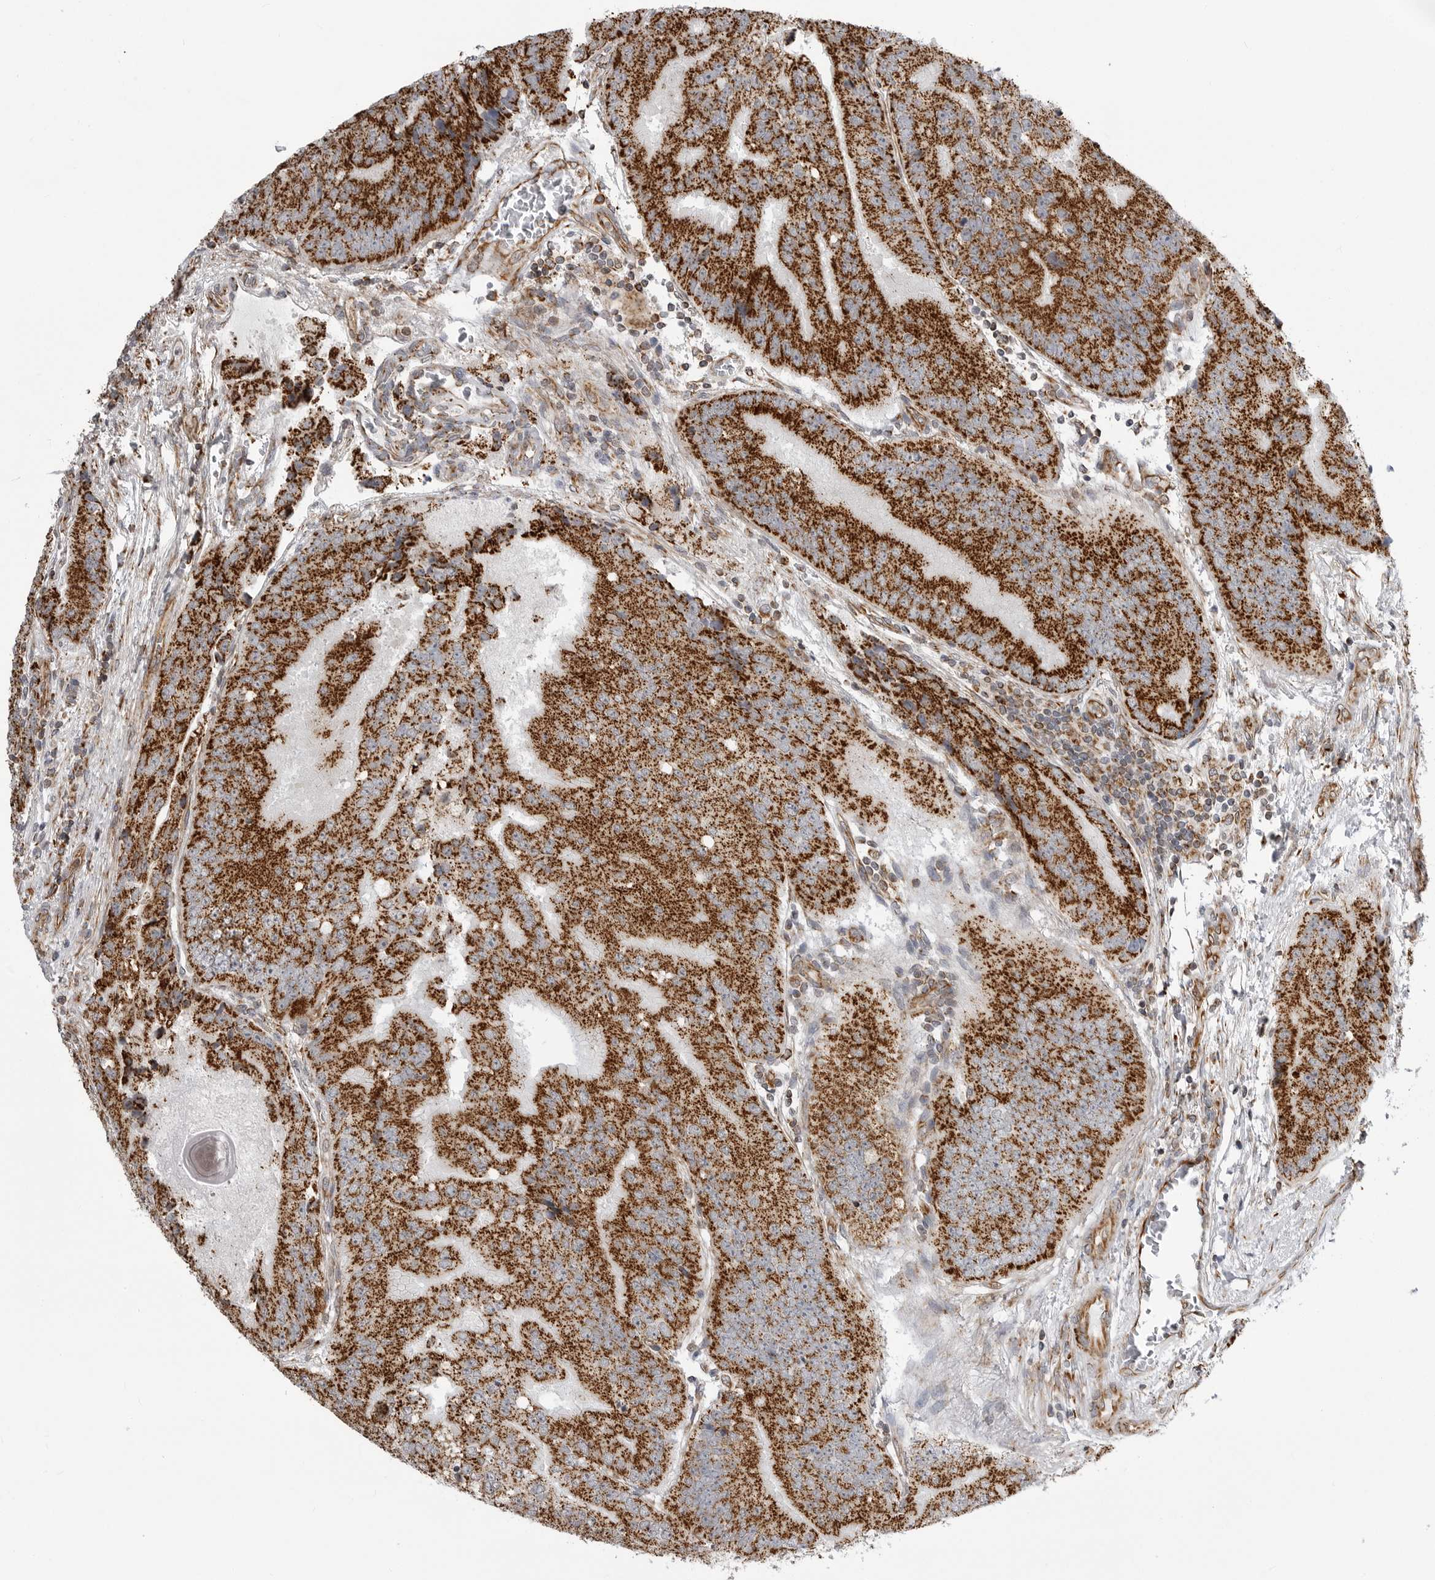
{"staining": {"intensity": "strong", "quantity": ">75%", "location": "cytoplasmic/membranous"}, "tissue": "prostate cancer", "cell_type": "Tumor cells", "image_type": "cancer", "snomed": [{"axis": "morphology", "description": "Adenocarcinoma, High grade"}, {"axis": "topography", "description": "Prostate"}], "caption": "Brown immunohistochemical staining in human adenocarcinoma (high-grade) (prostate) reveals strong cytoplasmic/membranous expression in about >75% of tumor cells.", "gene": "FH", "patient": {"sex": "male", "age": 70}}